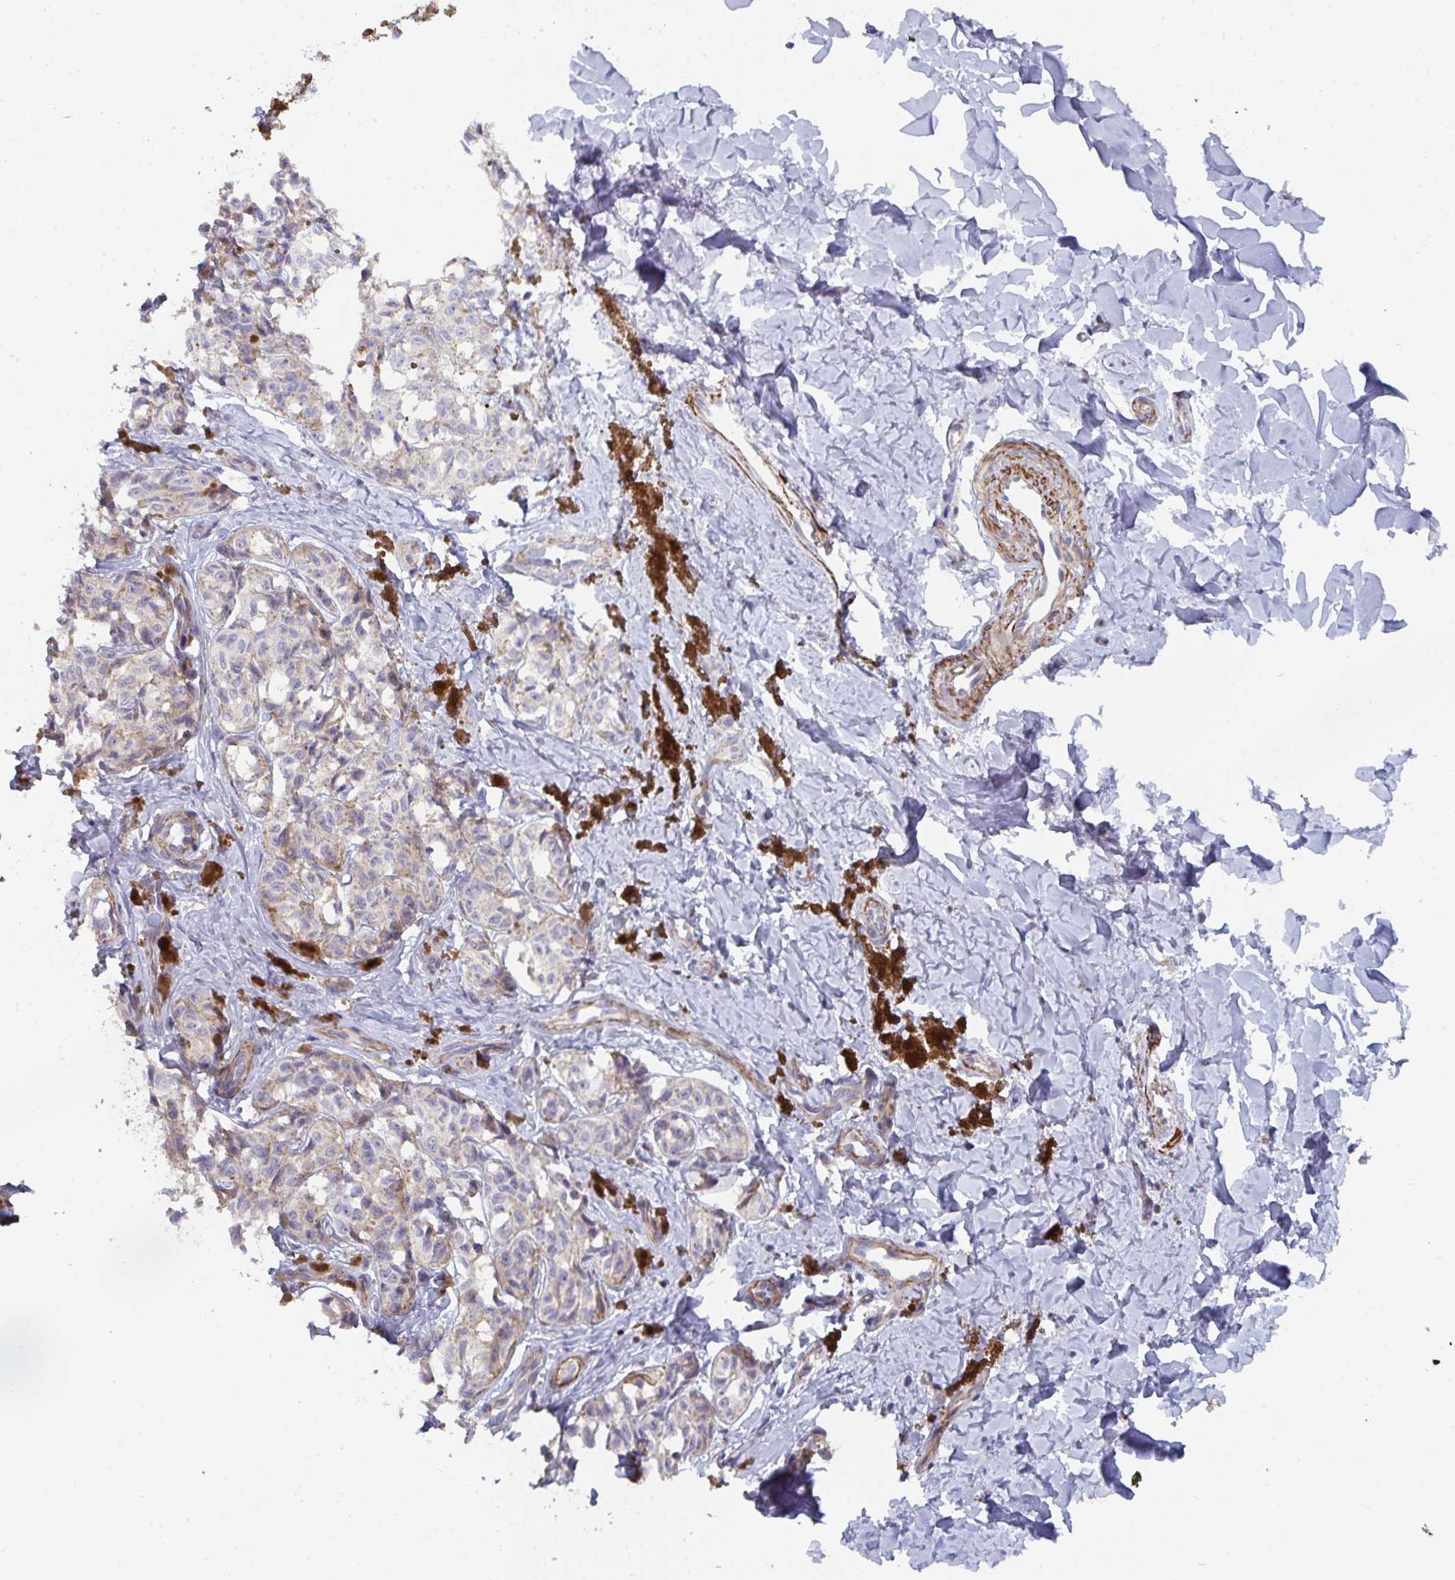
{"staining": {"intensity": "negative", "quantity": "none", "location": "none"}, "tissue": "melanoma", "cell_type": "Tumor cells", "image_type": "cancer", "snomed": [{"axis": "morphology", "description": "Malignant melanoma, NOS"}, {"axis": "topography", "description": "Skin"}], "caption": "The IHC image has no significant positivity in tumor cells of malignant melanoma tissue.", "gene": "FZD2", "patient": {"sex": "female", "age": 65}}